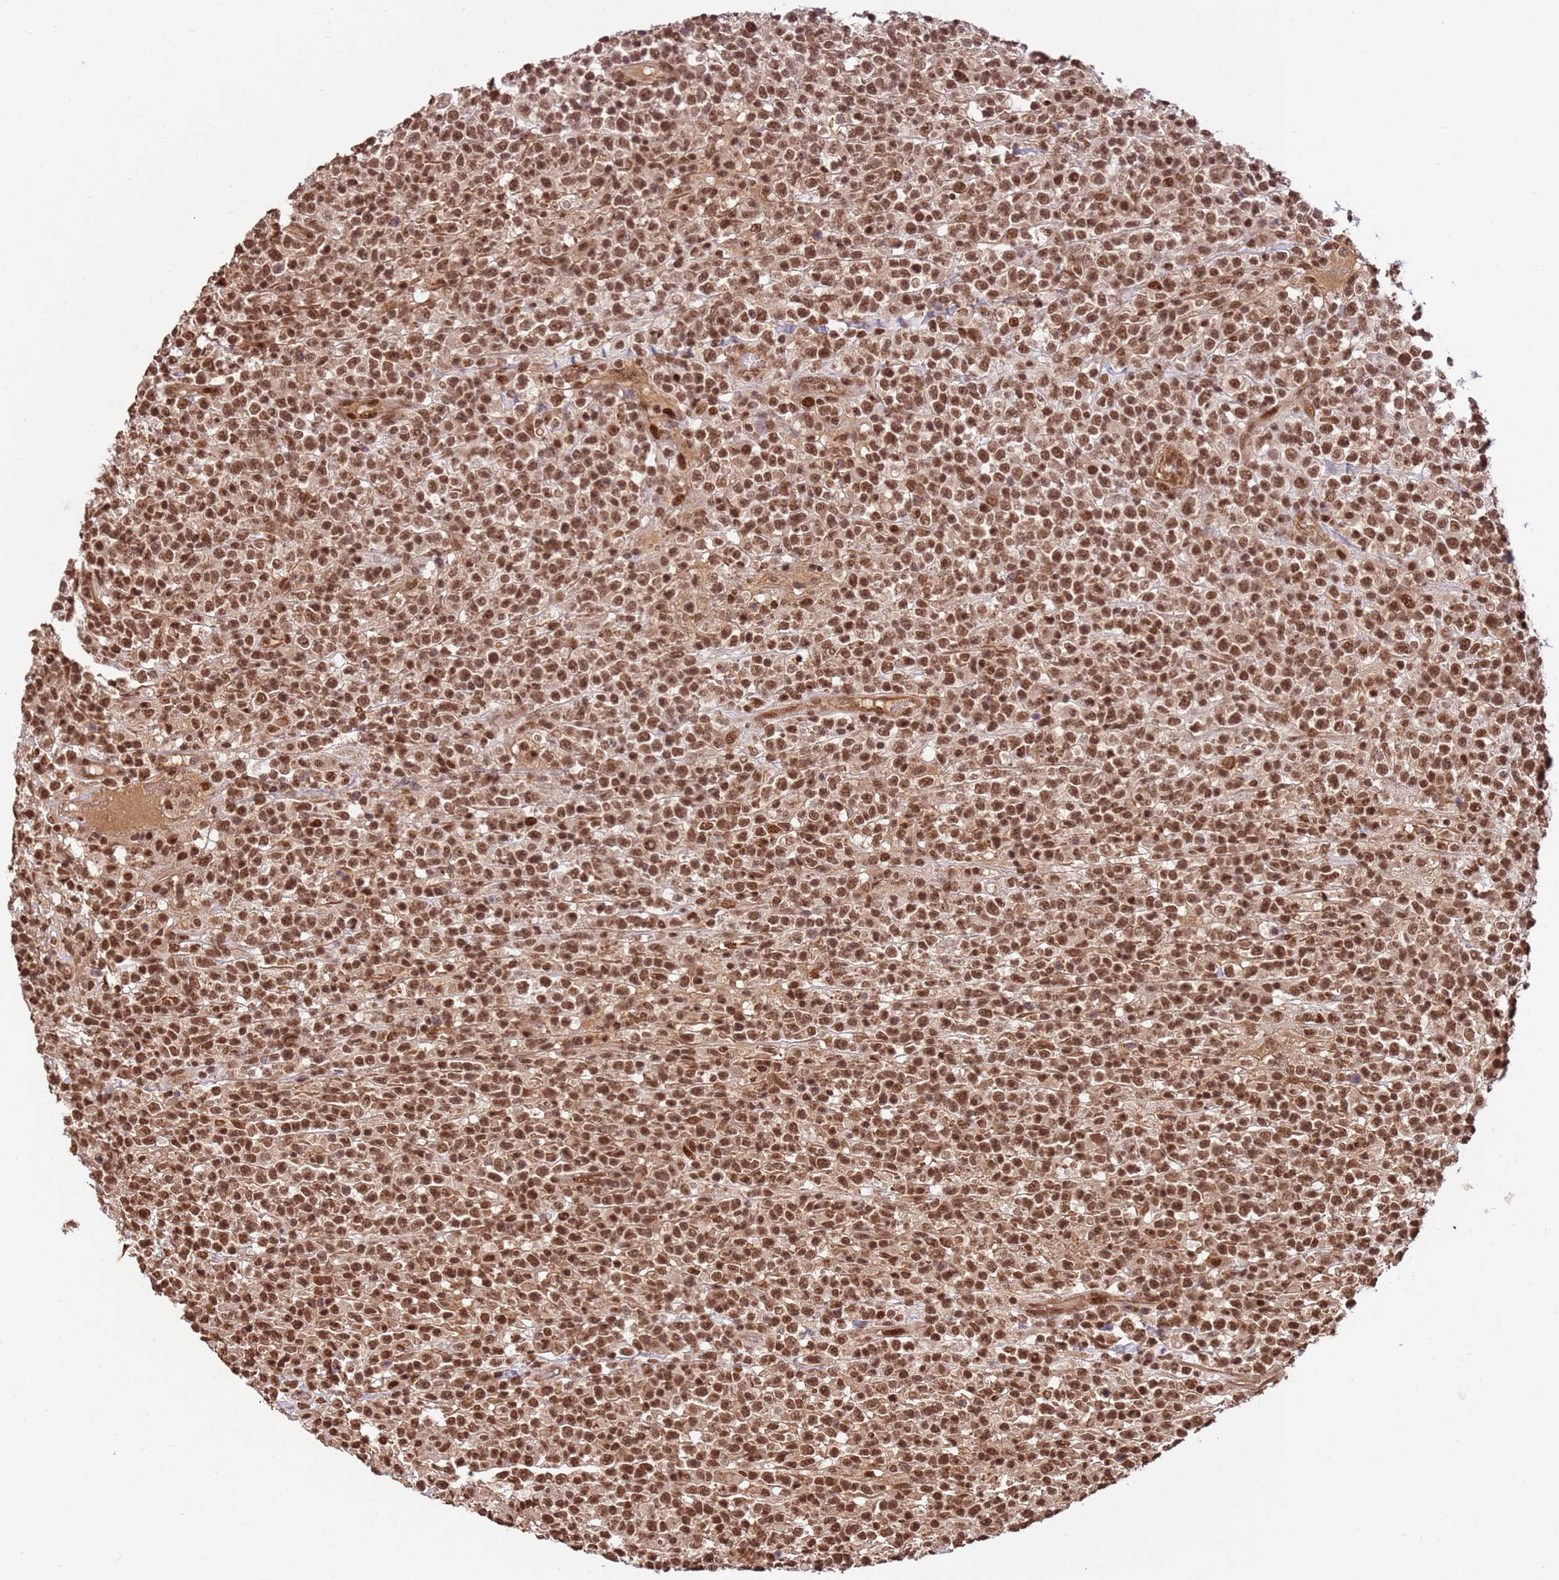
{"staining": {"intensity": "moderate", "quantity": ">75%", "location": "nuclear"}, "tissue": "lymphoma", "cell_type": "Tumor cells", "image_type": "cancer", "snomed": [{"axis": "morphology", "description": "Malignant lymphoma, non-Hodgkin's type, High grade"}, {"axis": "topography", "description": "Colon"}], "caption": "Protein expression analysis of human malignant lymphoma, non-Hodgkin's type (high-grade) reveals moderate nuclear expression in approximately >75% of tumor cells. Using DAB (3,3'-diaminobenzidine) (brown) and hematoxylin (blue) stains, captured at high magnification using brightfield microscopy.", "gene": "ZBTB12", "patient": {"sex": "female", "age": 53}}